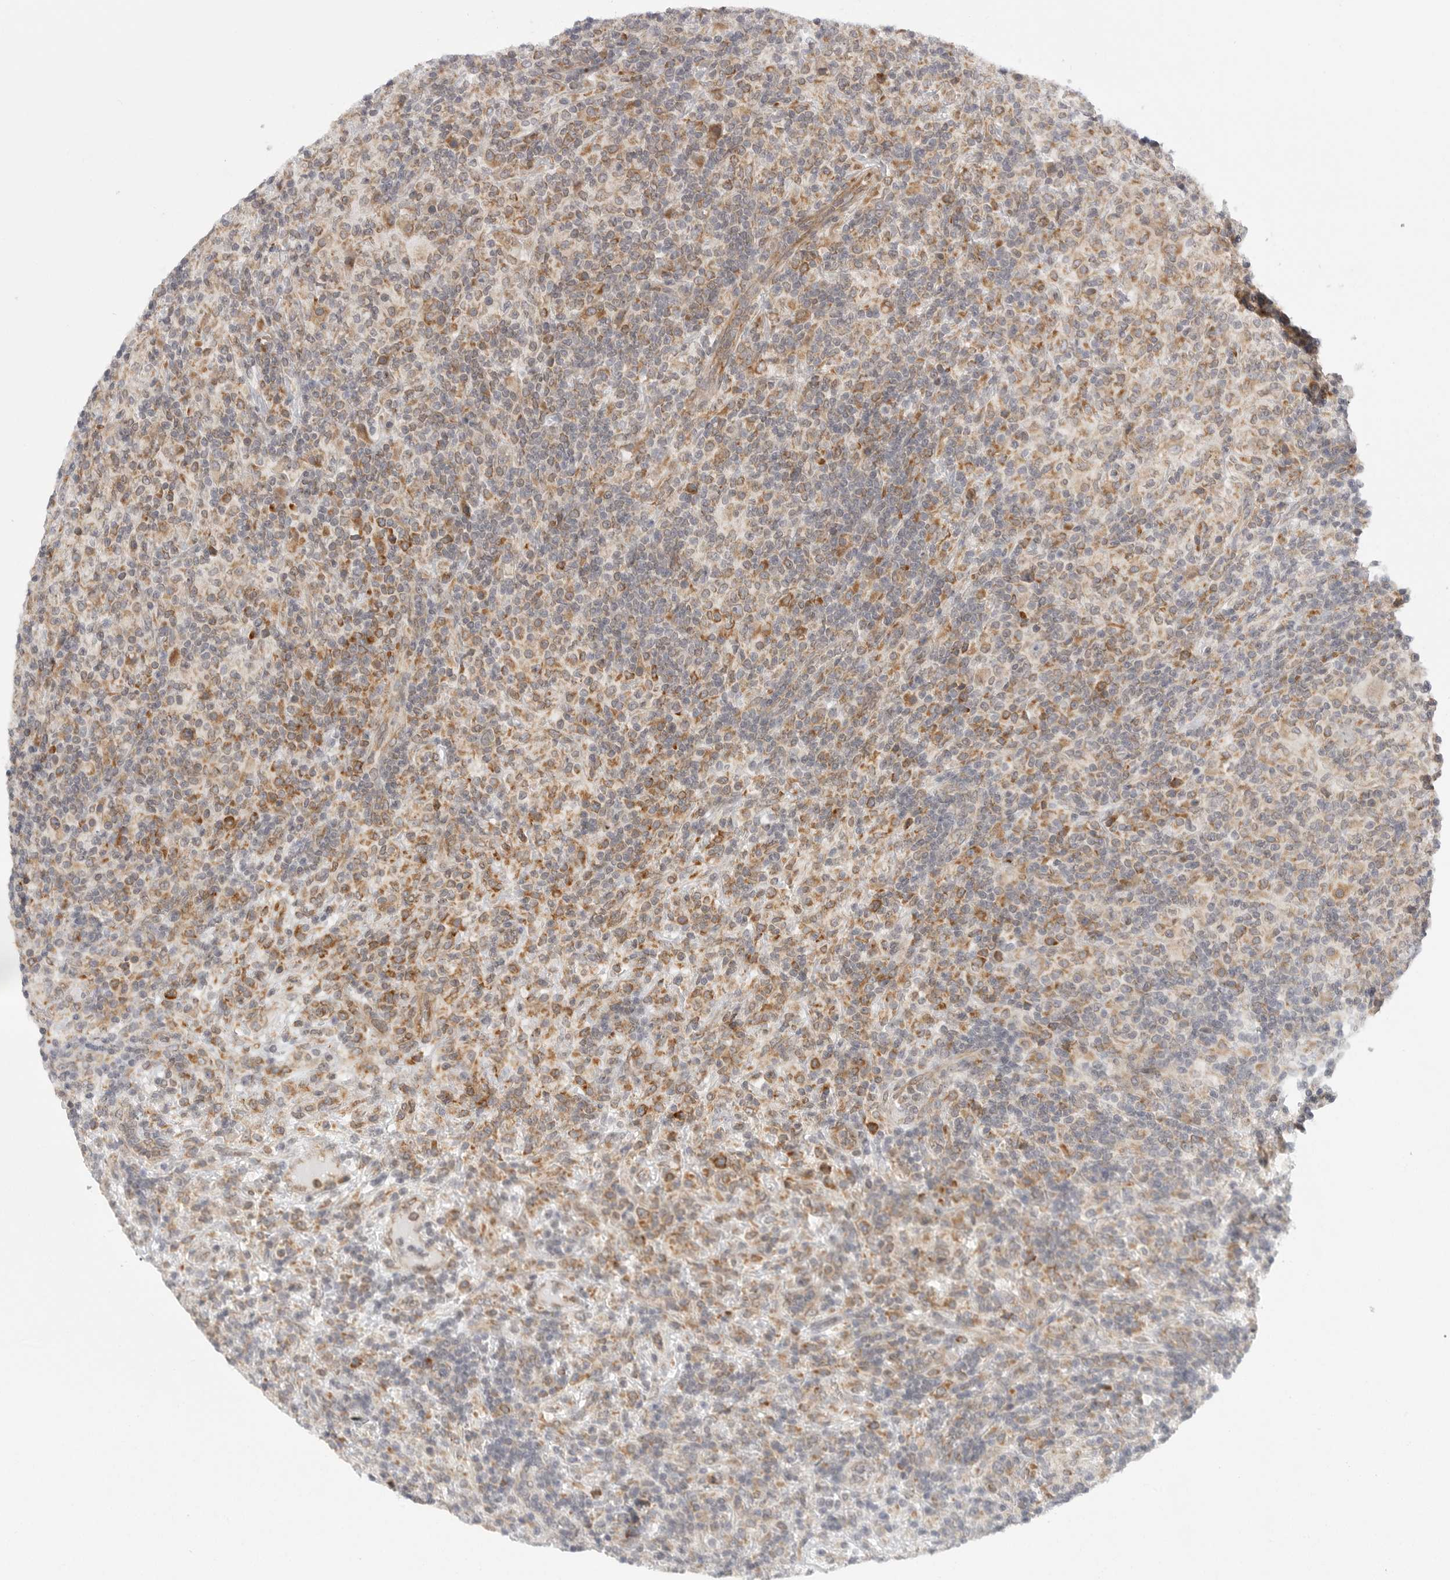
{"staining": {"intensity": "moderate", "quantity": ">75%", "location": "cytoplasmic/membranous"}, "tissue": "lymphoma", "cell_type": "Tumor cells", "image_type": "cancer", "snomed": [{"axis": "morphology", "description": "Hodgkin's disease, NOS"}, {"axis": "topography", "description": "Lymph node"}], "caption": "Immunohistochemical staining of lymphoma demonstrates medium levels of moderate cytoplasmic/membranous positivity in approximately >75% of tumor cells.", "gene": "CERS2", "patient": {"sex": "male", "age": 70}}